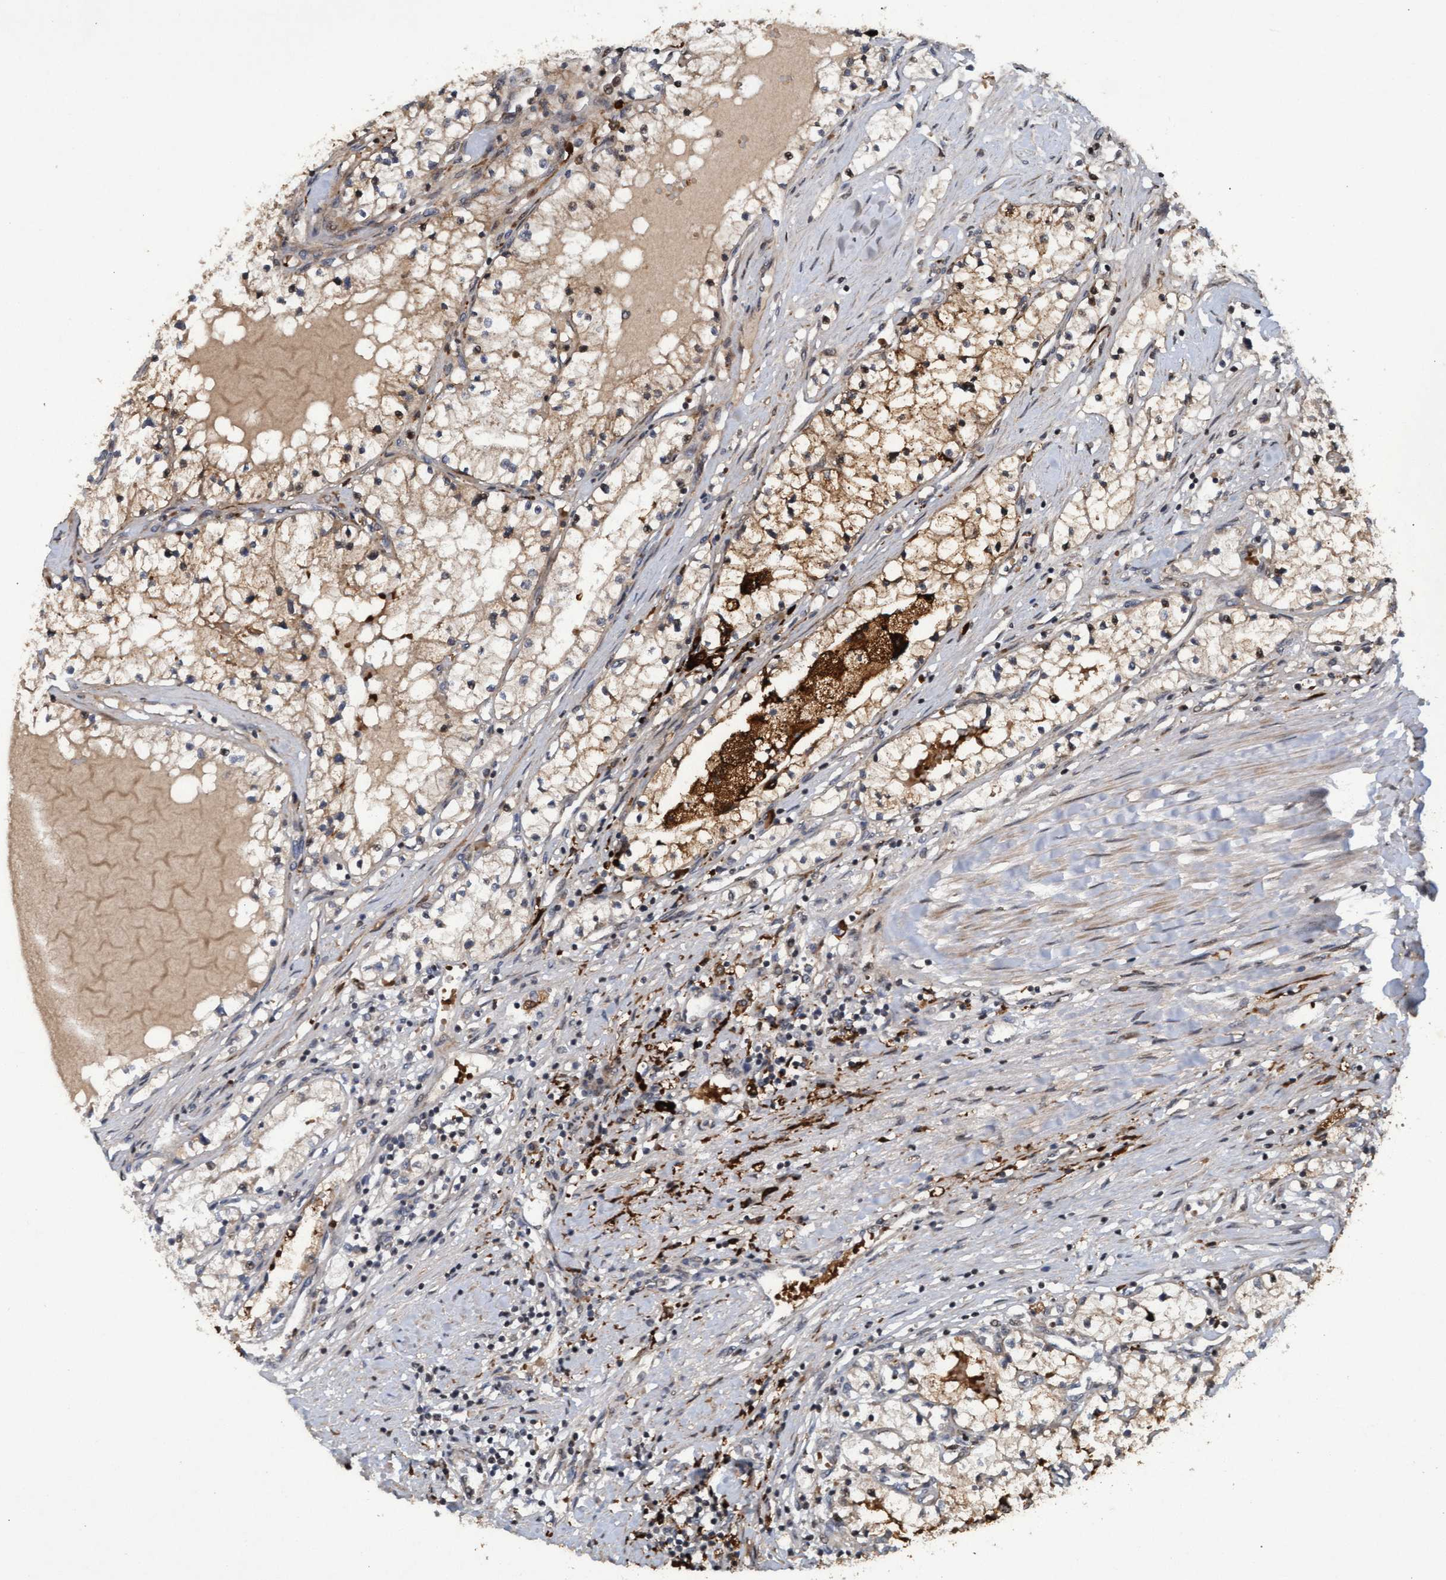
{"staining": {"intensity": "moderate", "quantity": "25%-75%", "location": "cytoplasmic/membranous"}, "tissue": "renal cancer", "cell_type": "Tumor cells", "image_type": "cancer", "snomed": [{"axis": "morphology", "description": "Adenocarcinoma, NOS"}, {"axis": "topography", "description": "Kidney"}], "caption": "Renal adenocarcinoma stained with a protein marker reveals moderate staining in tumor cells.", "gene": "KCNC2", "patient": {"sex": "male", "age": 68}}